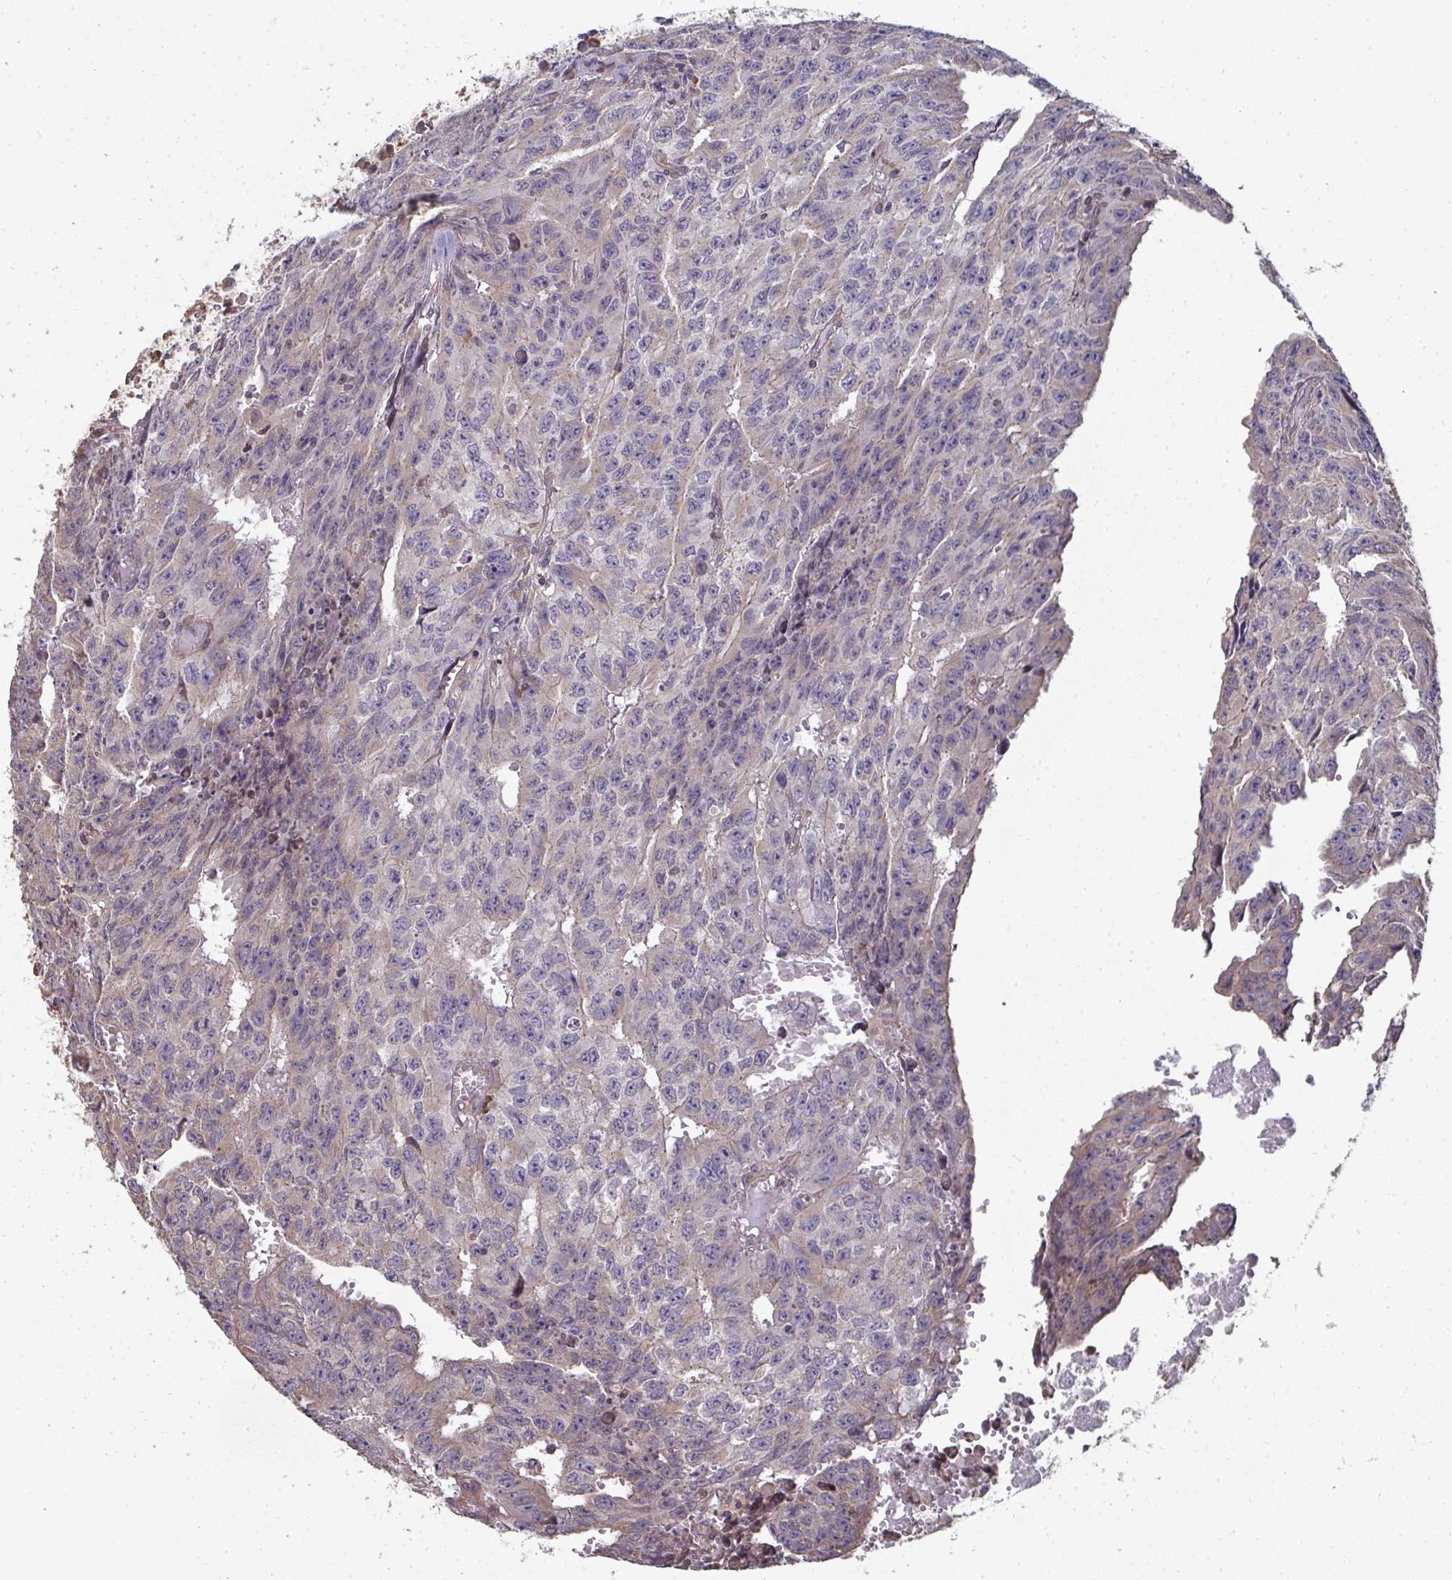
{"staining": {"intensity": "weak", "quantity": "25%-75%", "location": "cytoplasmic/membranous"}, "tissue": "testis cancer", "cell_type": "Tumor cells", "image_type": "cancer", "snomed": [{"axis": "morphology", "description": "Carcinoma, Embryonal, NOS"}, {"axis": "morphology", "description": "Teratoma, malignant, NOS"}, {"axis": "topography", "description": "Testis"}], "caption": "The immunohistochemical stain highlights weak cytoplasmic/membranous expression in tumor cells of teratoma (malignant) (testis) tissue. The staining was performed using DAB (3,3'-diaminobenzidine), with brown indicating positive protein expression. Nuclei are stained blue with hematoxylin.", "gene": "ZFYVE28", "patient": {"sex": "male", "age": 24}}